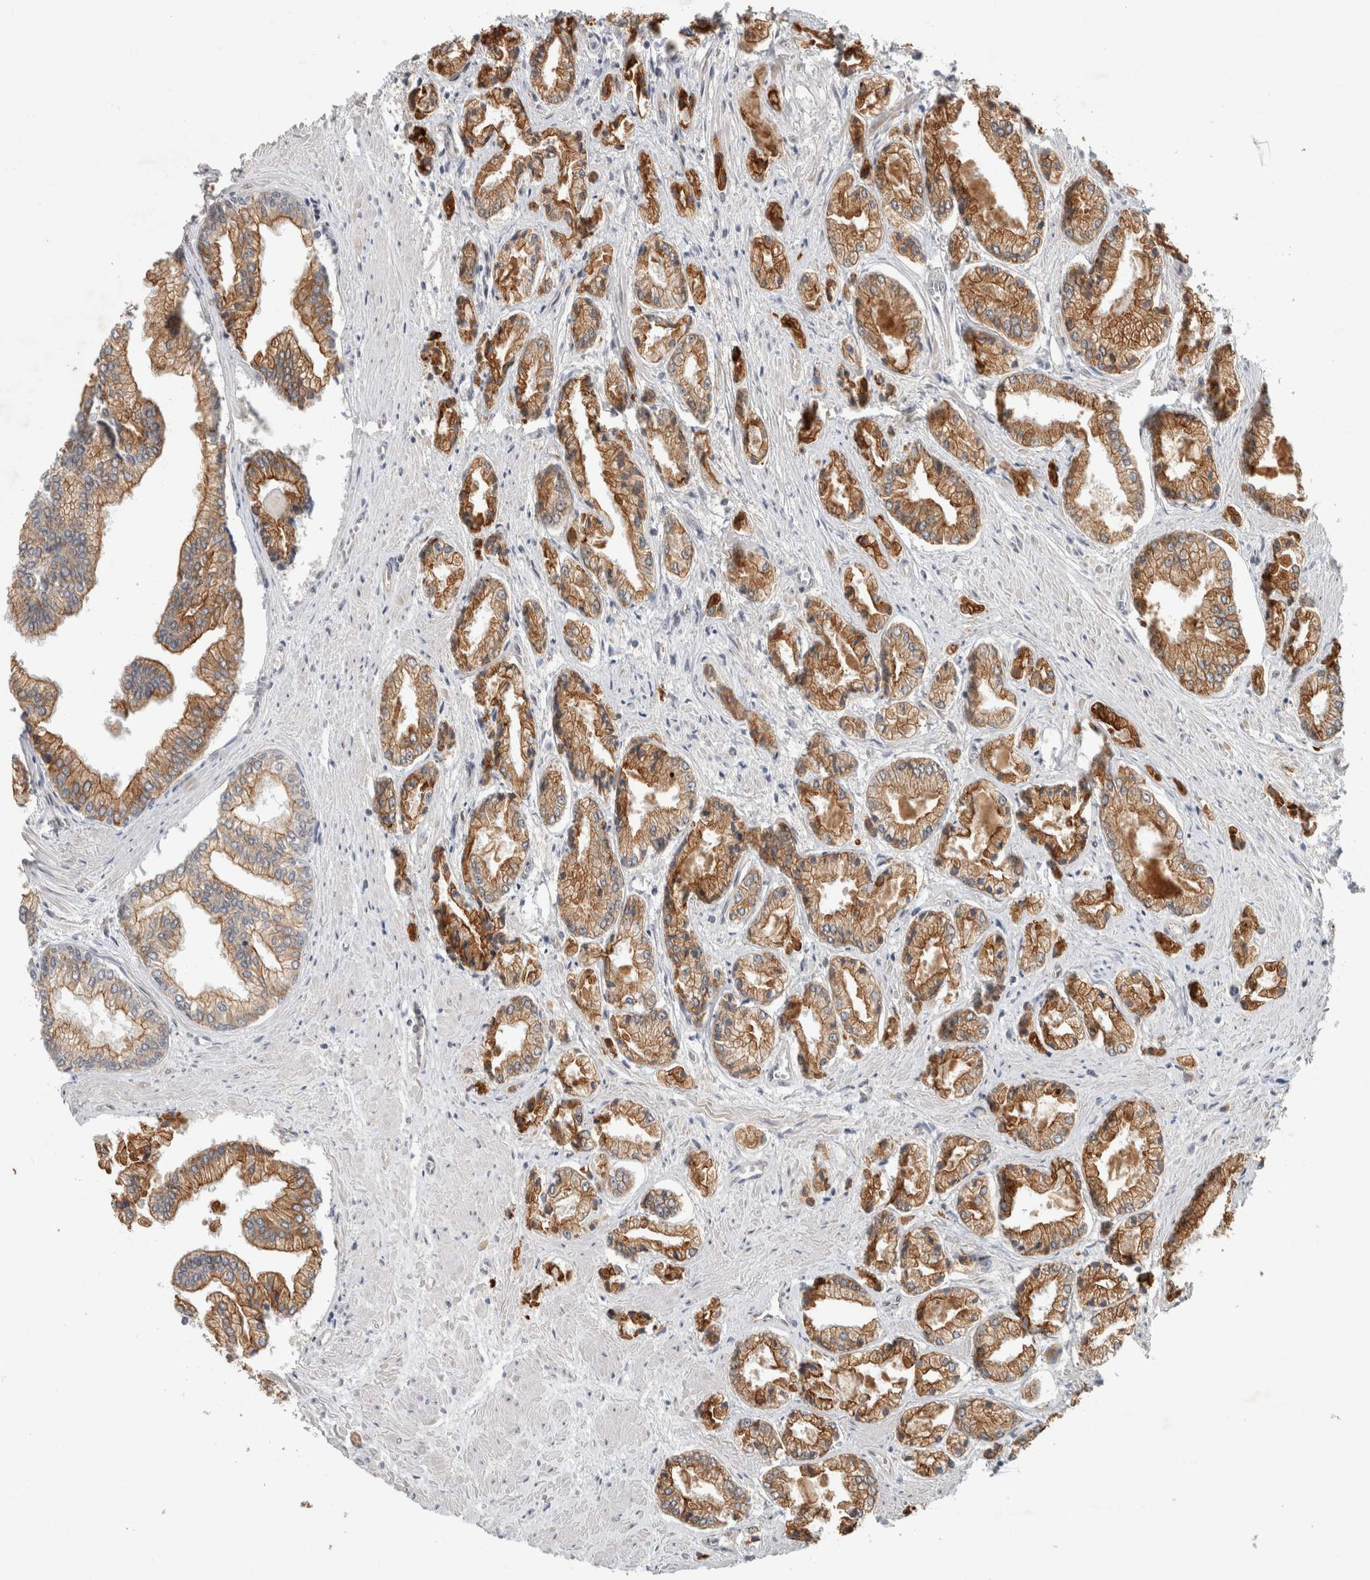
{"staining": {"intensity": "moderate", "quantity": ">75%", "location": "cytoplasmic/membranous"}, "tissue": "prostate cancer", "cell_type": "Tumor cells", "image_type": "cancer", "snomed": [{"axis": "morphology", "description": "Adenocarcinoma, Low grade"}, {"axis": "topography", "description": "Prostate"}], "caption": "Low-grade adenocarcinoma (prostate) tissue shows moderate cytoplasmic/membranous expression in about >75% of tumor cells, visualized by immunohistochemistry. (Brightfield microscopy of DAB IHC at high magnification).", "gene": "CRISPLD1", "patient": {"sex": "male", "age": 52}}